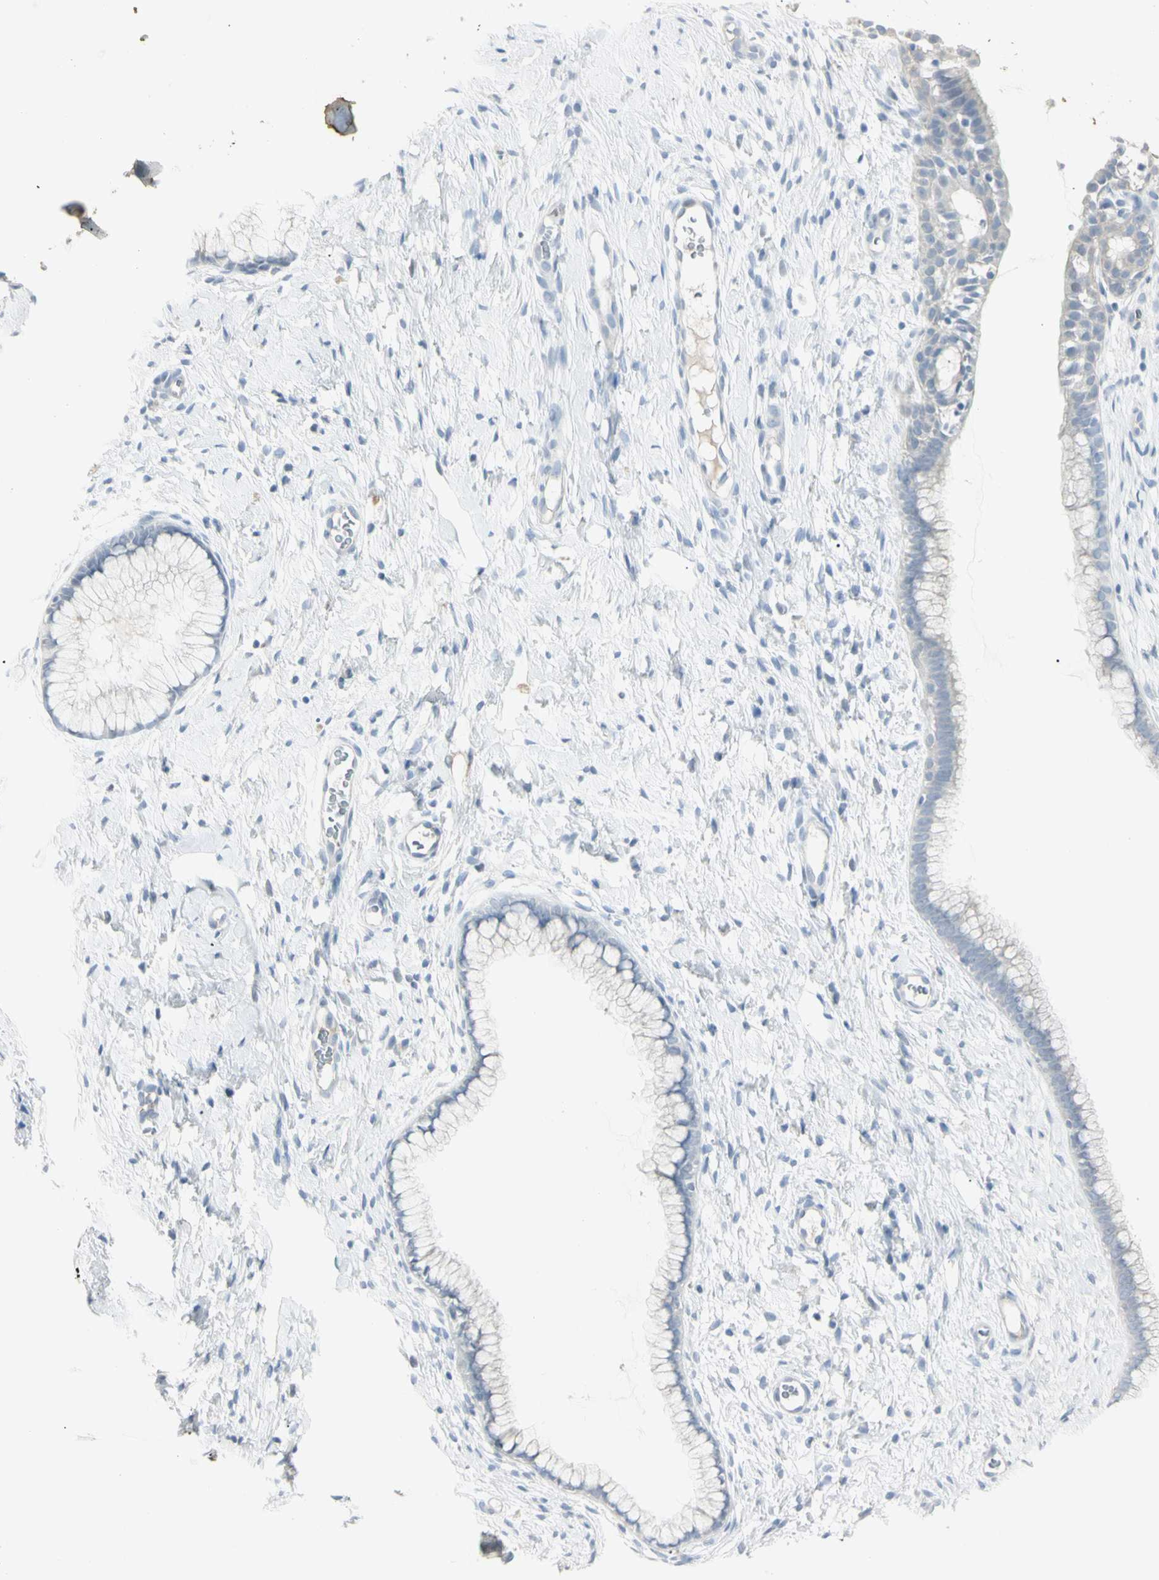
{"staining": {"intensity": "negative", "quantity": "none", "location": "none"}, "tissue": "cervix", "cell_type": "Glandular cells", "image_type": "normal", "snomed": [{"axis": "morphology", "description": "Normal tissue, NOS"}, {"axis": "topography", "description": "Cervix"}], "caption": "Immunohistochemistry (IHC) micrograph of normal human cervix stained for a protein (brown), which exhibits no expression in glandular cells.", "gene": "PIP", "patient": {"sex": "female", "age": 65}}